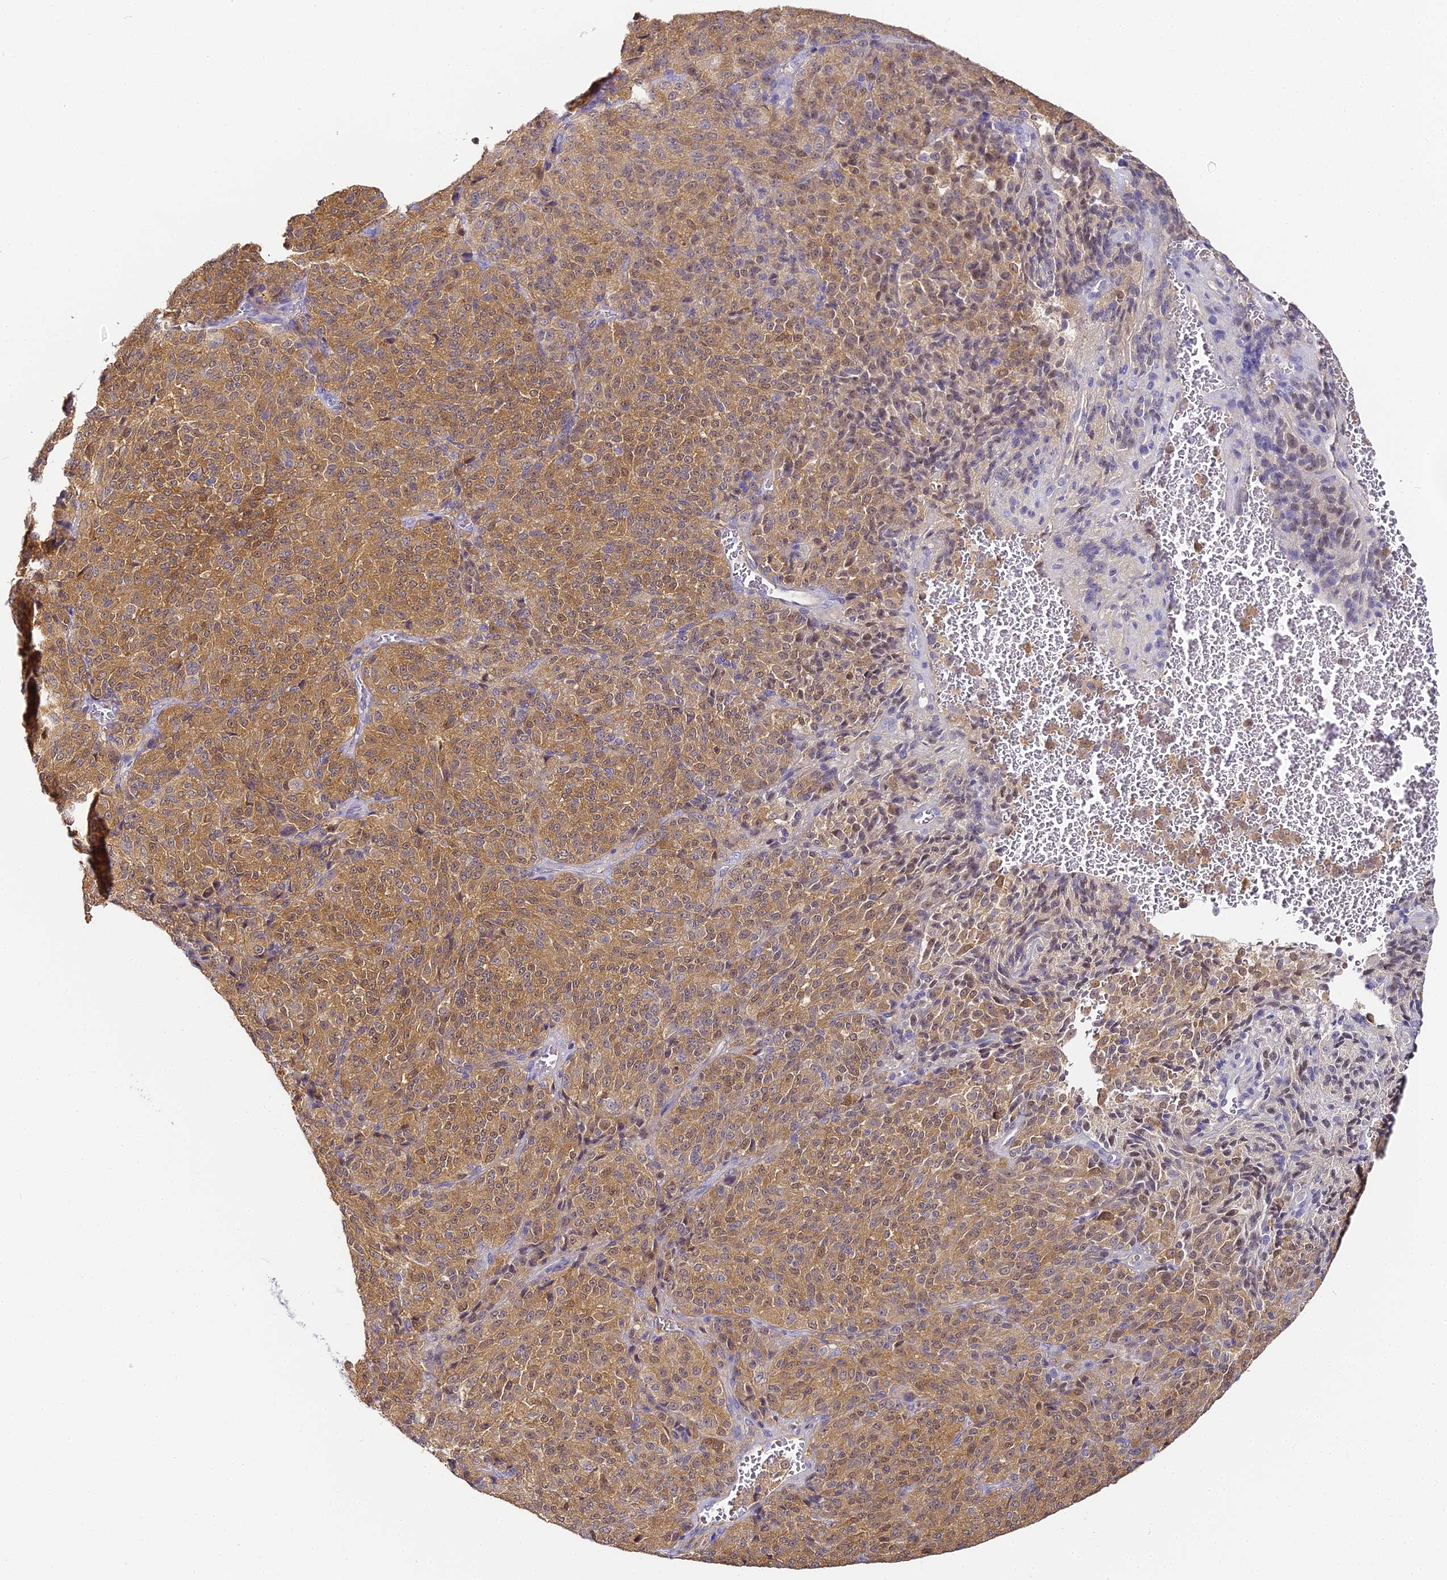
{"staining": {"intensity": "moderate", "quantity": ">75%", "location": "cytoplasmic/membranous,nuclear"}, "tissue": "melanoma", "cell_type": "Tumor cells", "image_type": "cancer", "snomed": [{"axis": "morphology", "description": "Malignant melanoma, Metastatic site"}, {"axis": "topography", "description": "Brain"}], "caption": "Immunohistochemical staining of melanoma exhibits moderate cytoplasmic/membranous and nuclear protein expression in approximately >75% of tumor cells. The staining was performed using DAB (3,3'-diaminobenzidine) to visualize the protein expression in brown, while the nuclei were stained in blue with hematoxylin (Magnification: 20x).", "gene": "ABHD14A-ACY1", "patient": {"sex": "female", "age": 56}}